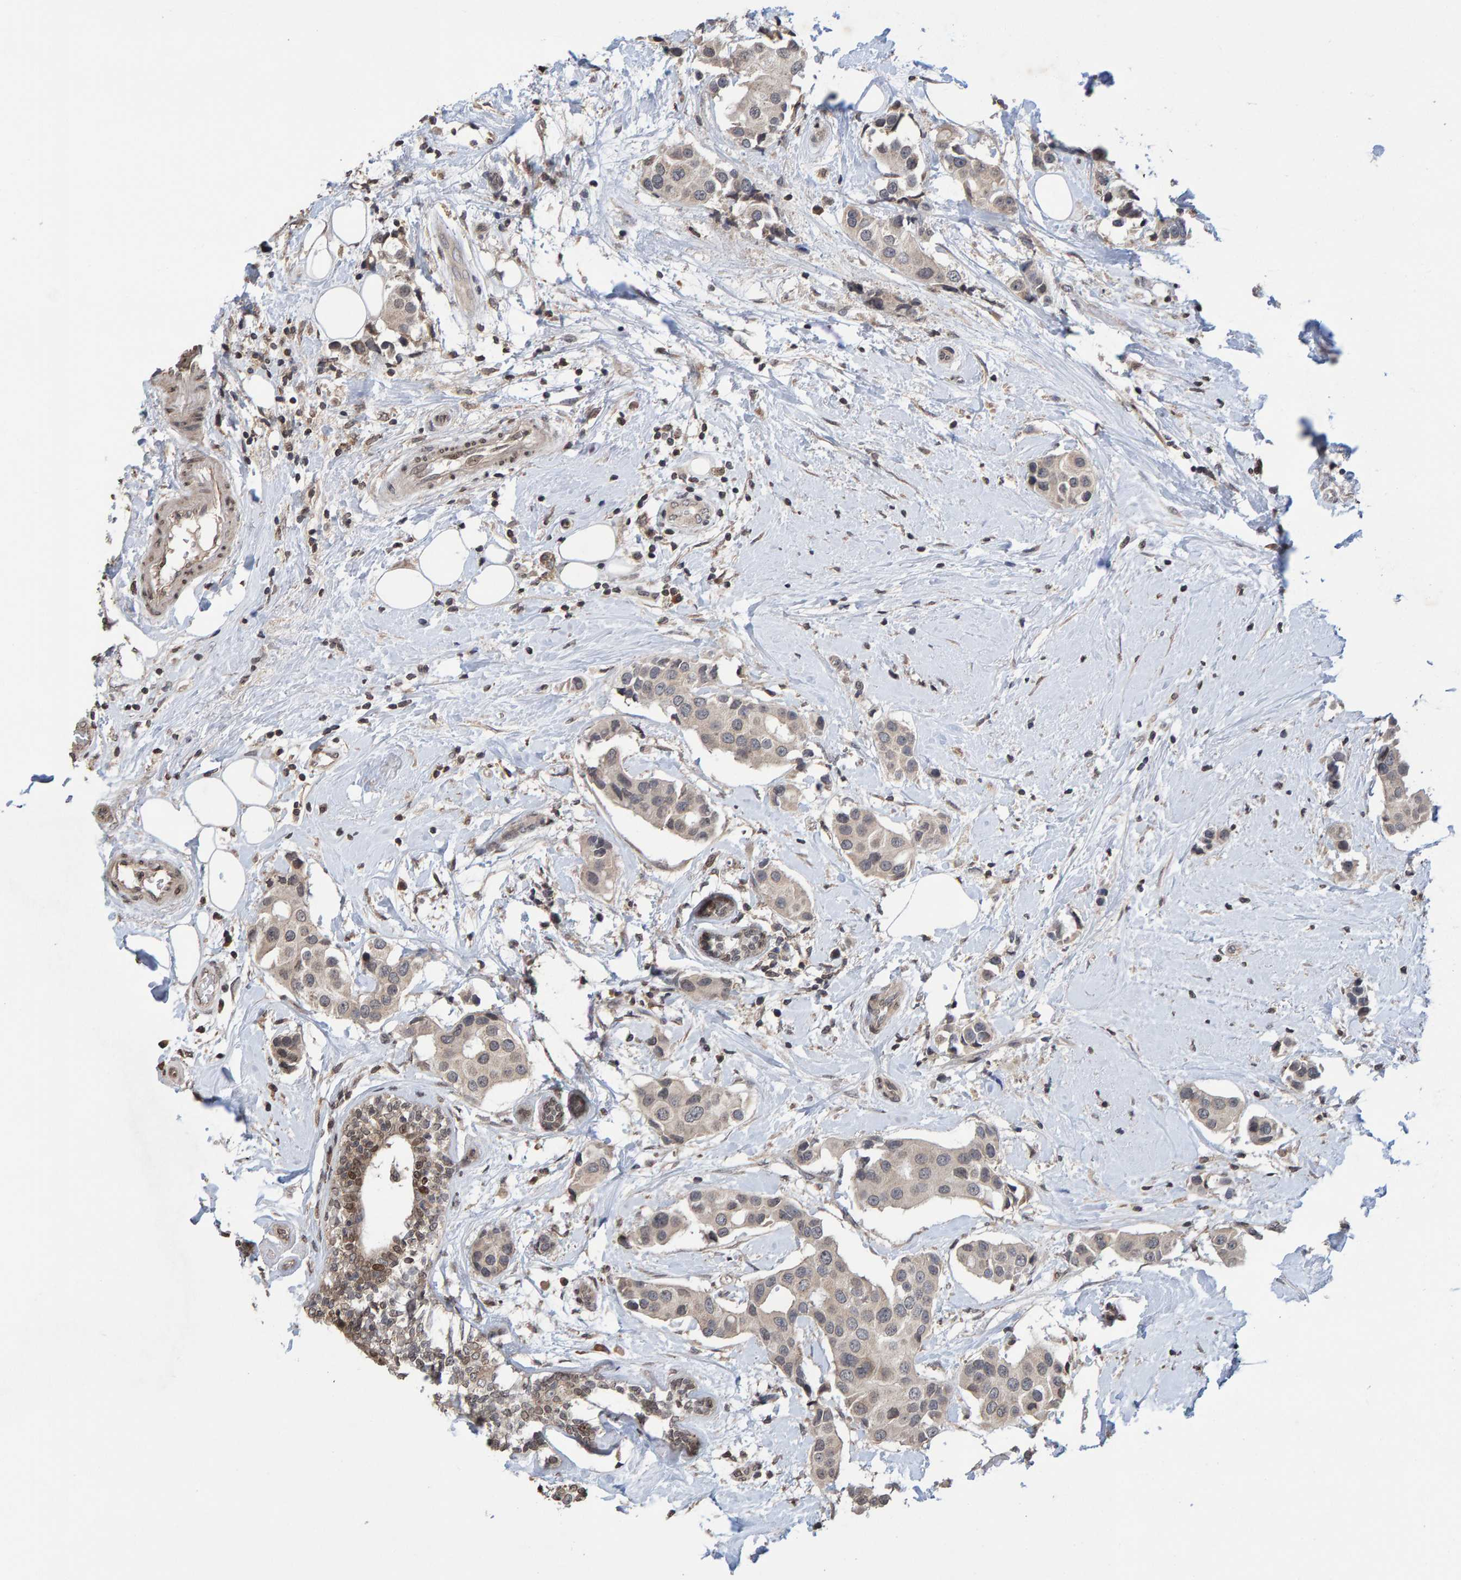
{"staining": {"intensity": "negative", "quantity": "none", "location": "none"}, "tissue": "breast cancer", "cell_type": "Tumor cells", "image_type": "cancer", "snomed": [{"axis": "morphology", "description": "Normal tissue, NOS"}, {"axis": "morphology", "description": "Duct carcinoma"}, {"axis": "topography", "description": "Breast"}], "caption": "A histopathology image of human breast cancer (invasive ductal carcinoma) is negative for staining in tumor cells.", "gene": "GAB2", "patient": {"sex": "female", "age": 39}}